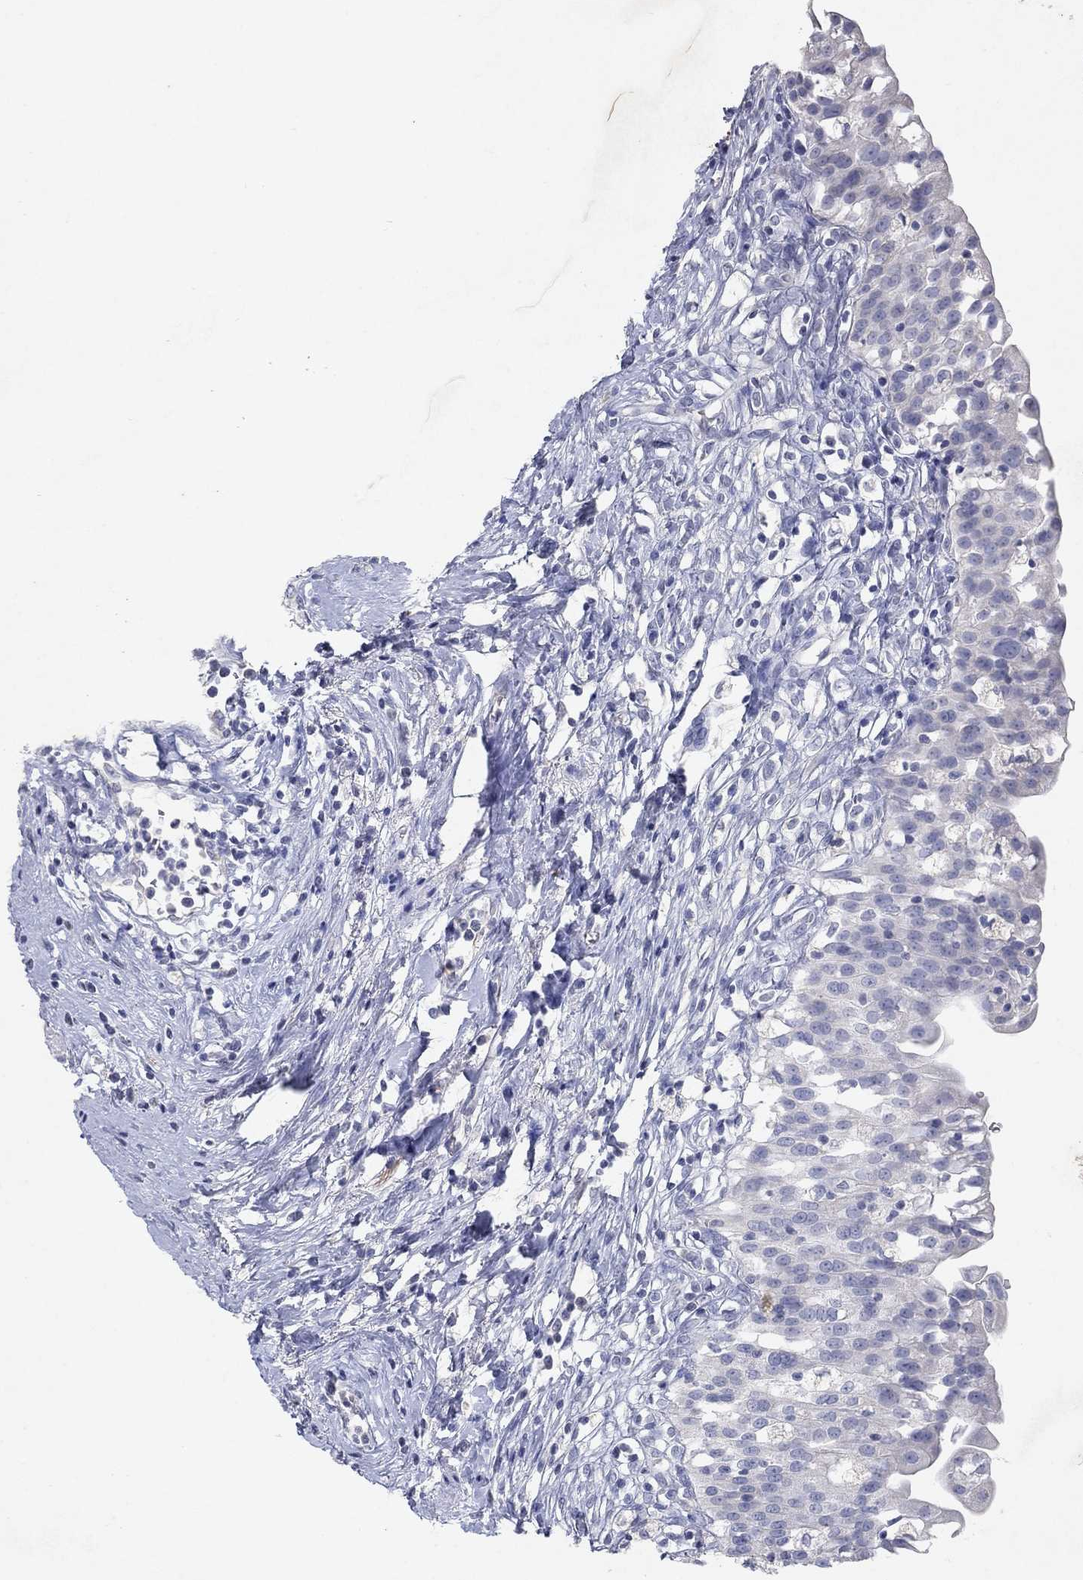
{"staining": {"intensity": "negative", "quantity": "none", "location": "none"}, "tissue": "urinary bladder", "cell_type": "Urothelial cells", "image_type": "normal", "snomed": [{"axis": "morphology", "description": "Normal tissue, NOS"}, {"axis": "topography", "description": "Urinary bladder"}], "caption": "Urothelial cells show no significant protein staining in benign urinary bladder.", "gene": "KRT40", "patient": {"sex": "male", "age": 76}}